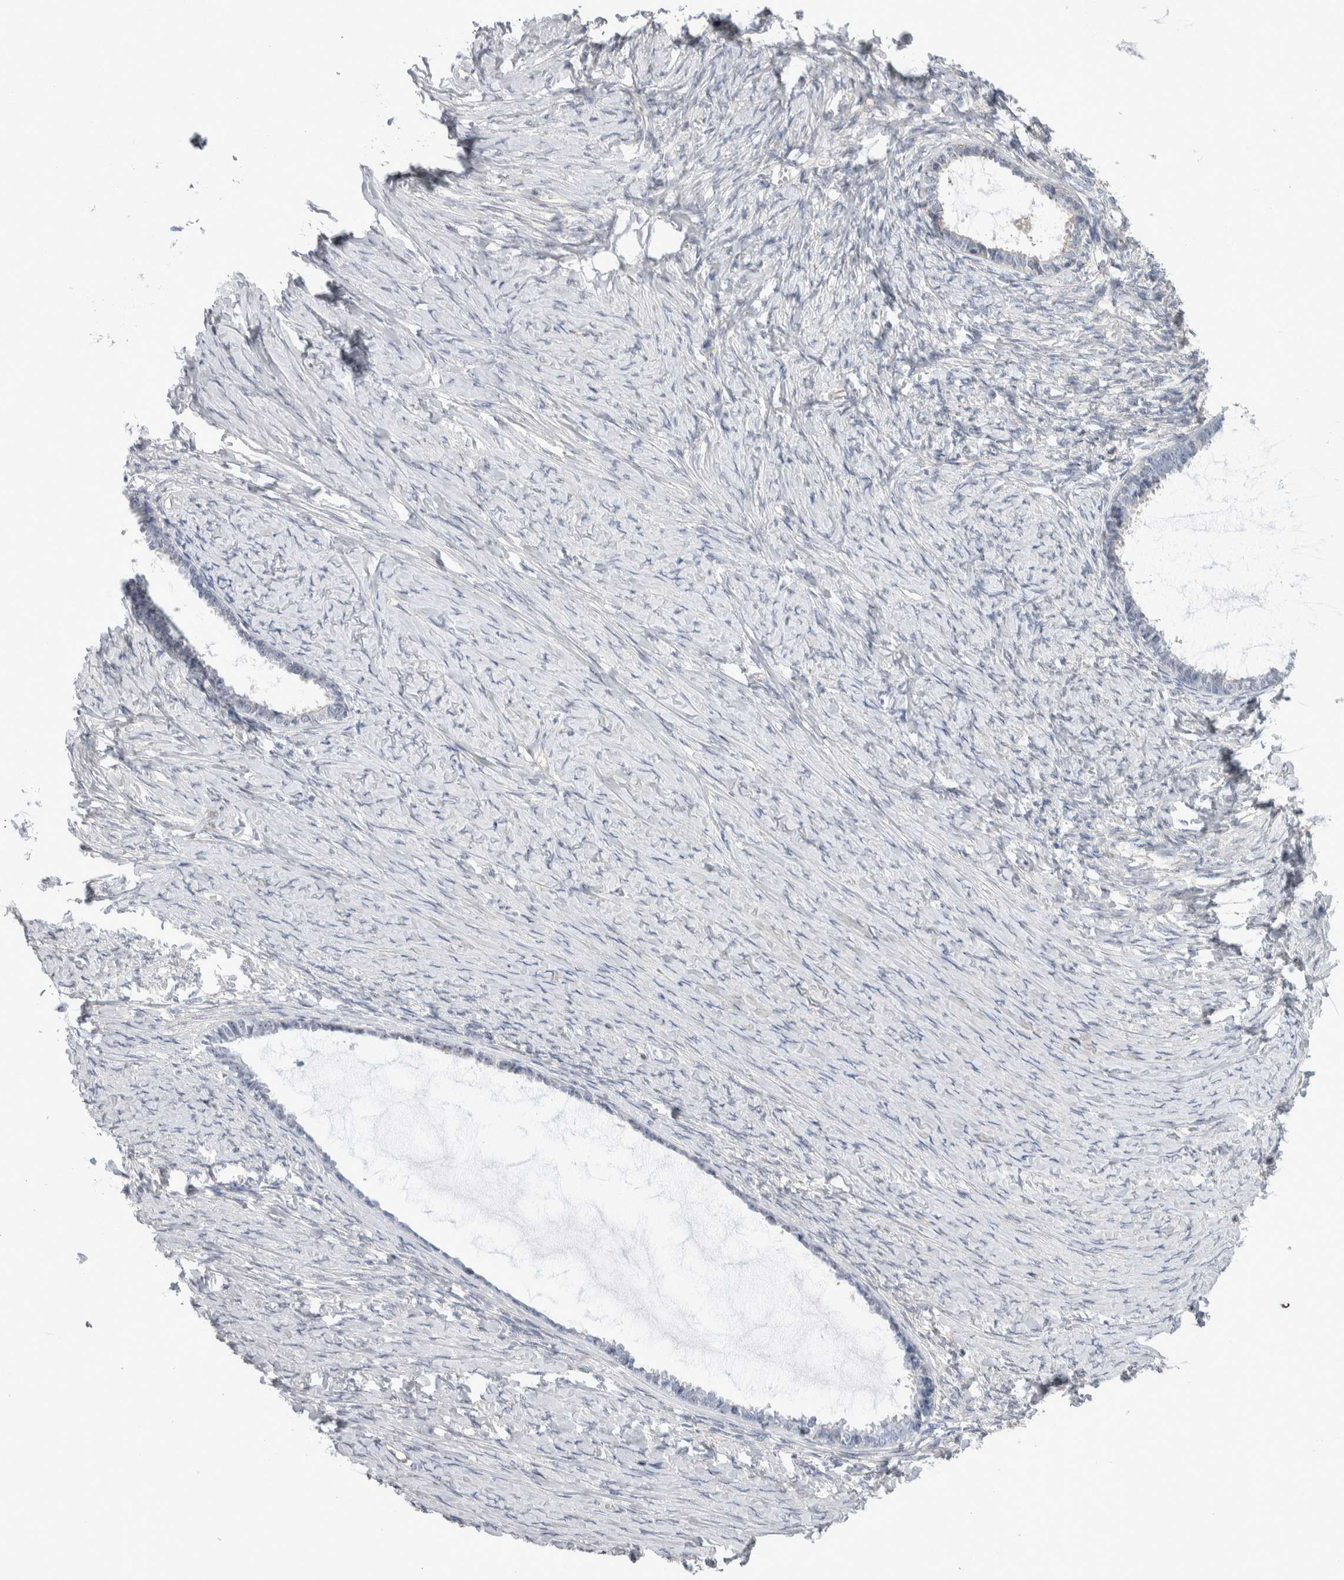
{"staining": {"intensity": "negative", "quantity": "none", "location": "none"}, "tissue": "ovarian cancer", "cell_type": "Tumor cells", "image_type": "cancer", "snomed": [{"axis": "morphology", "description": "Cystadenocarcinoma, serous, NOS"}, {"axis": "topography", "description": "Ovary"}], "caption": "The histopathology image demonstrates no staining of tumor cells in ovarian cancer. (DAB IHC with hematoxylin counter stain).", "gene": "TAX1BP1", "patient": {"sex": "female", "age": 79}}